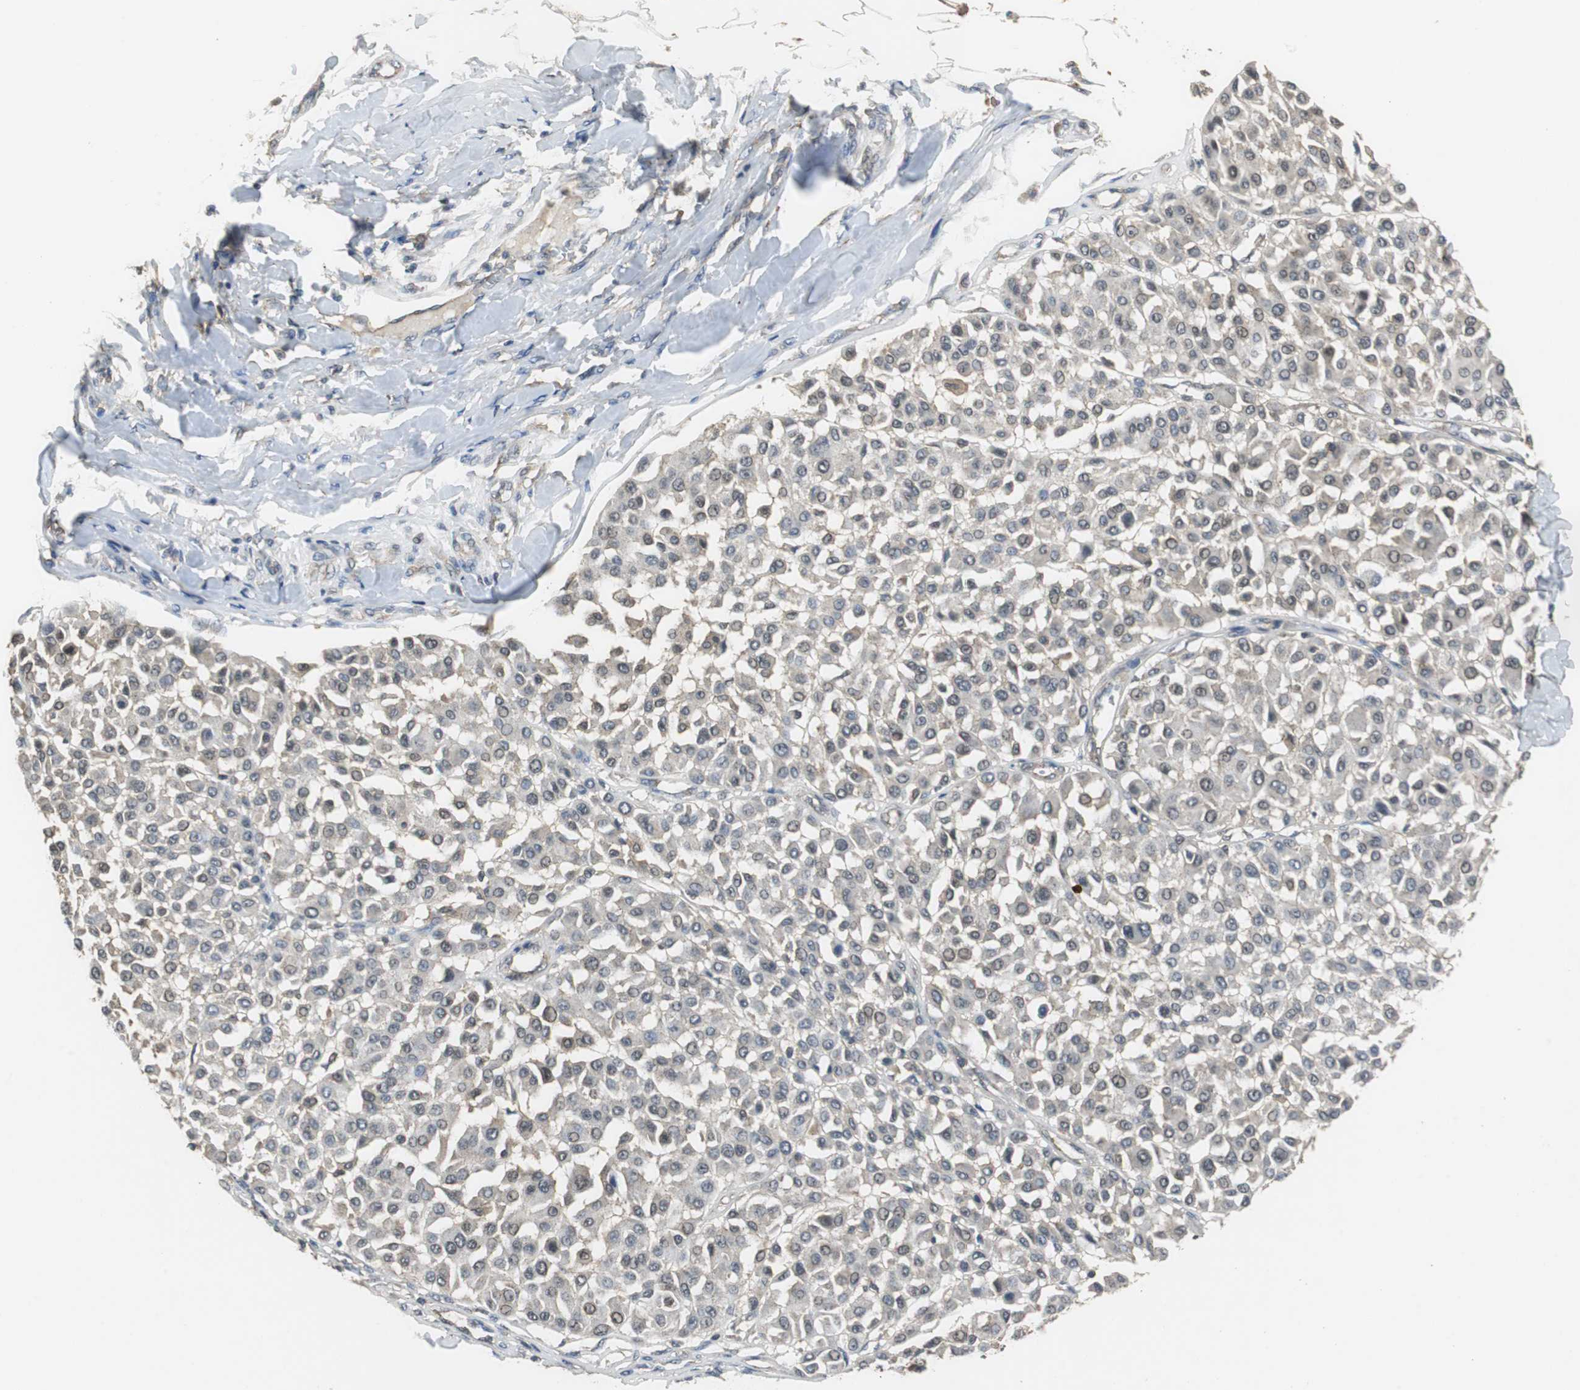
{"staining": {"intensity": "negative", "quantity": "none", "location": "none"}, "tissue": "melanoma", "cell_type": "Tumor cells", "image_type": "cancer", "snomed": [{"axis": "morphology", "description": "Malignant melanoma, Metastatic site"}, {"axis": "topography", "description": "Soft tissue"}], "caption": "Immunohistochemistry (IHC) histopathology image of human melanoma stained for a protein (brown), which demonstrates no positivity in tumor cells. The staining is performed using DAB (3,3'-diaminobenzidine) brown chromogen with nuclei counter-stained in using hematoxylin.", "gene": "VBP1", "patient": {"sex": "male", "age": 41}}